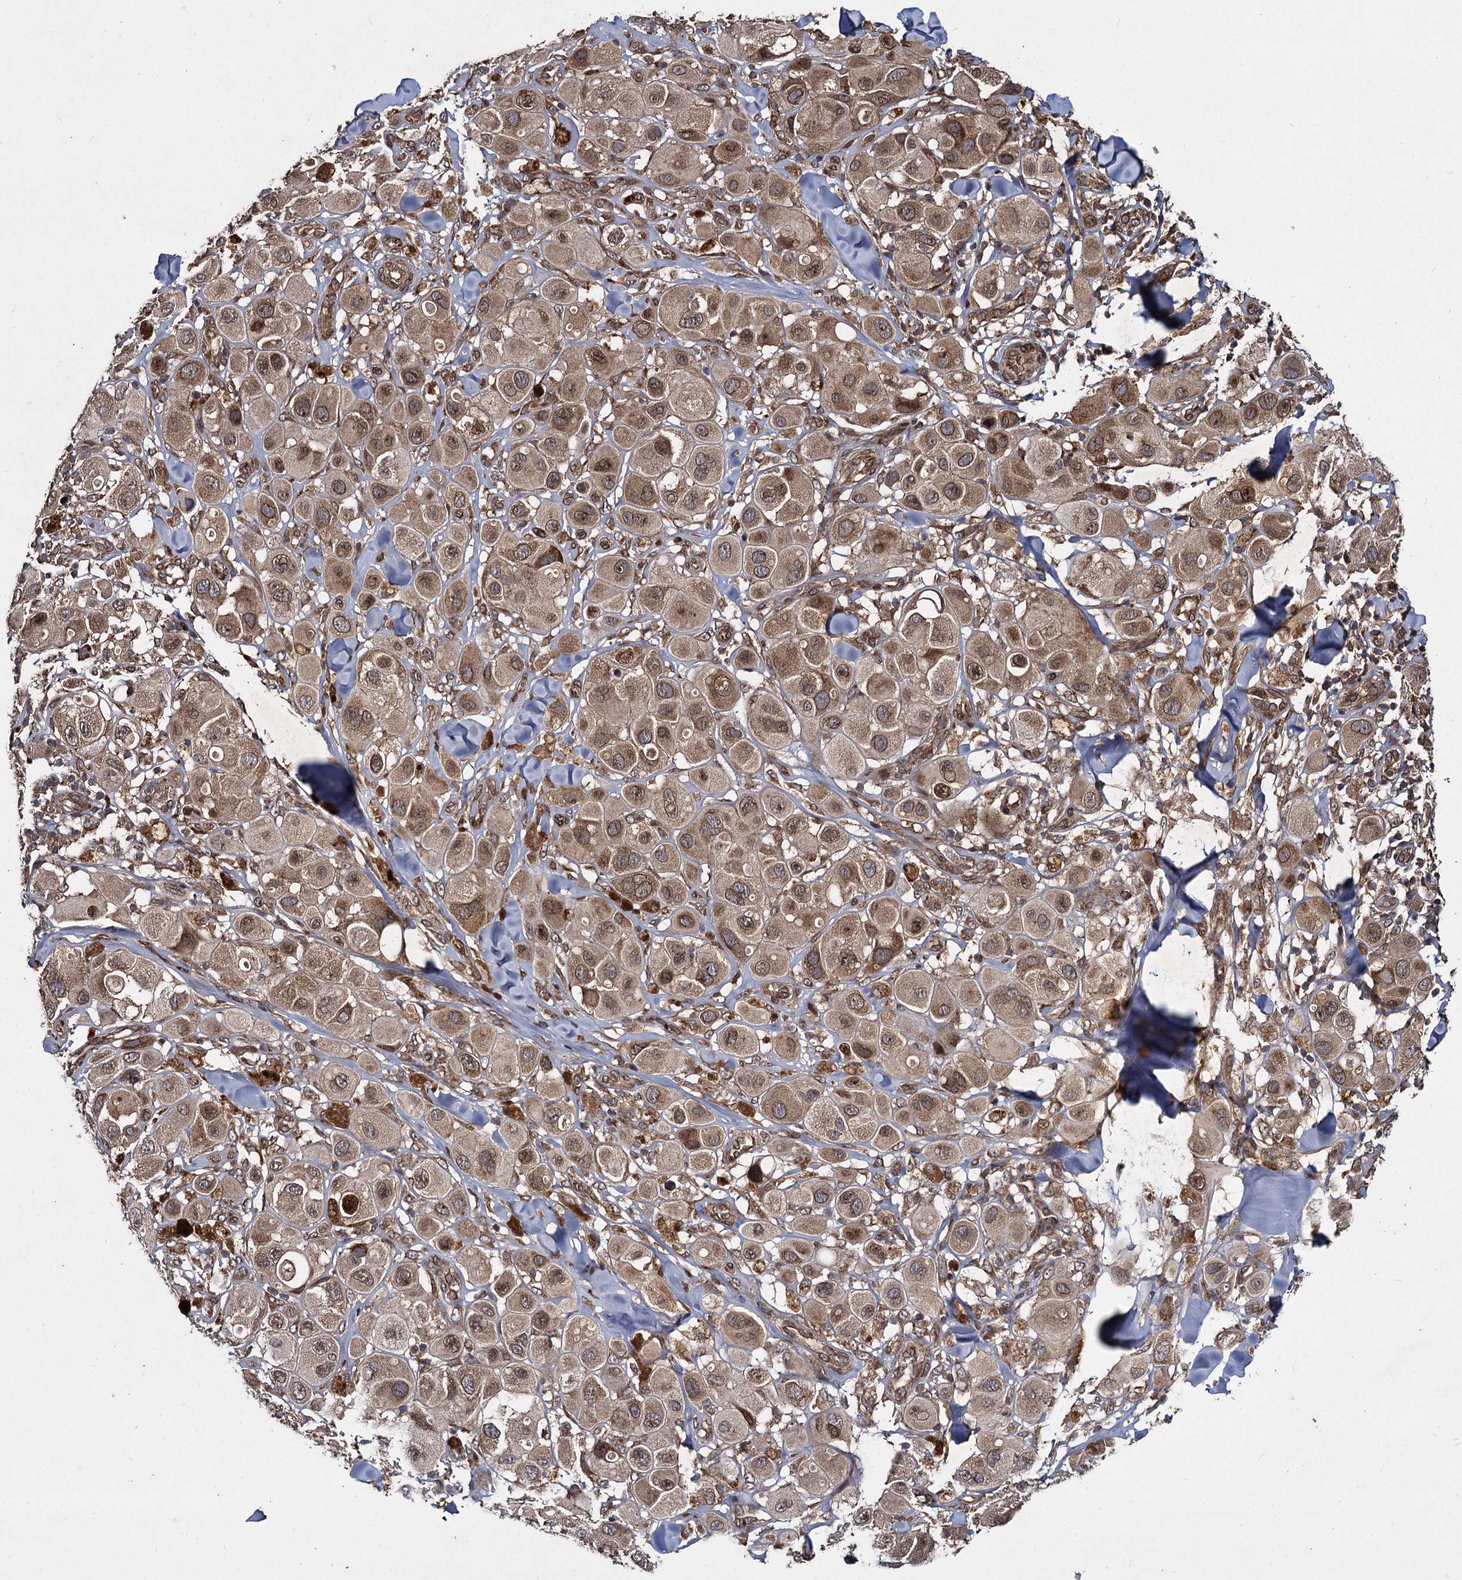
{"staining": {"intensity": "moderate", "quantity": ">75%", "location": "cytoplasmic/membranous,nuclear"}, "tissue": "melanoma", "cell_type": "Tumor cells", "image_type": "cancer", "snomed": [{"axis": "morphology", "description": "Malignant melanoma, Metastatic site"}, {"axis": "topography", "description": "Skin"}], "caption": "A brown stain shows moderate cytoplasmic/membranous and nuclear positivity of a protein in human melanoma tumor cells.", "gene": "DCP1B", "patient": {"sex": "male", "age": 41}}